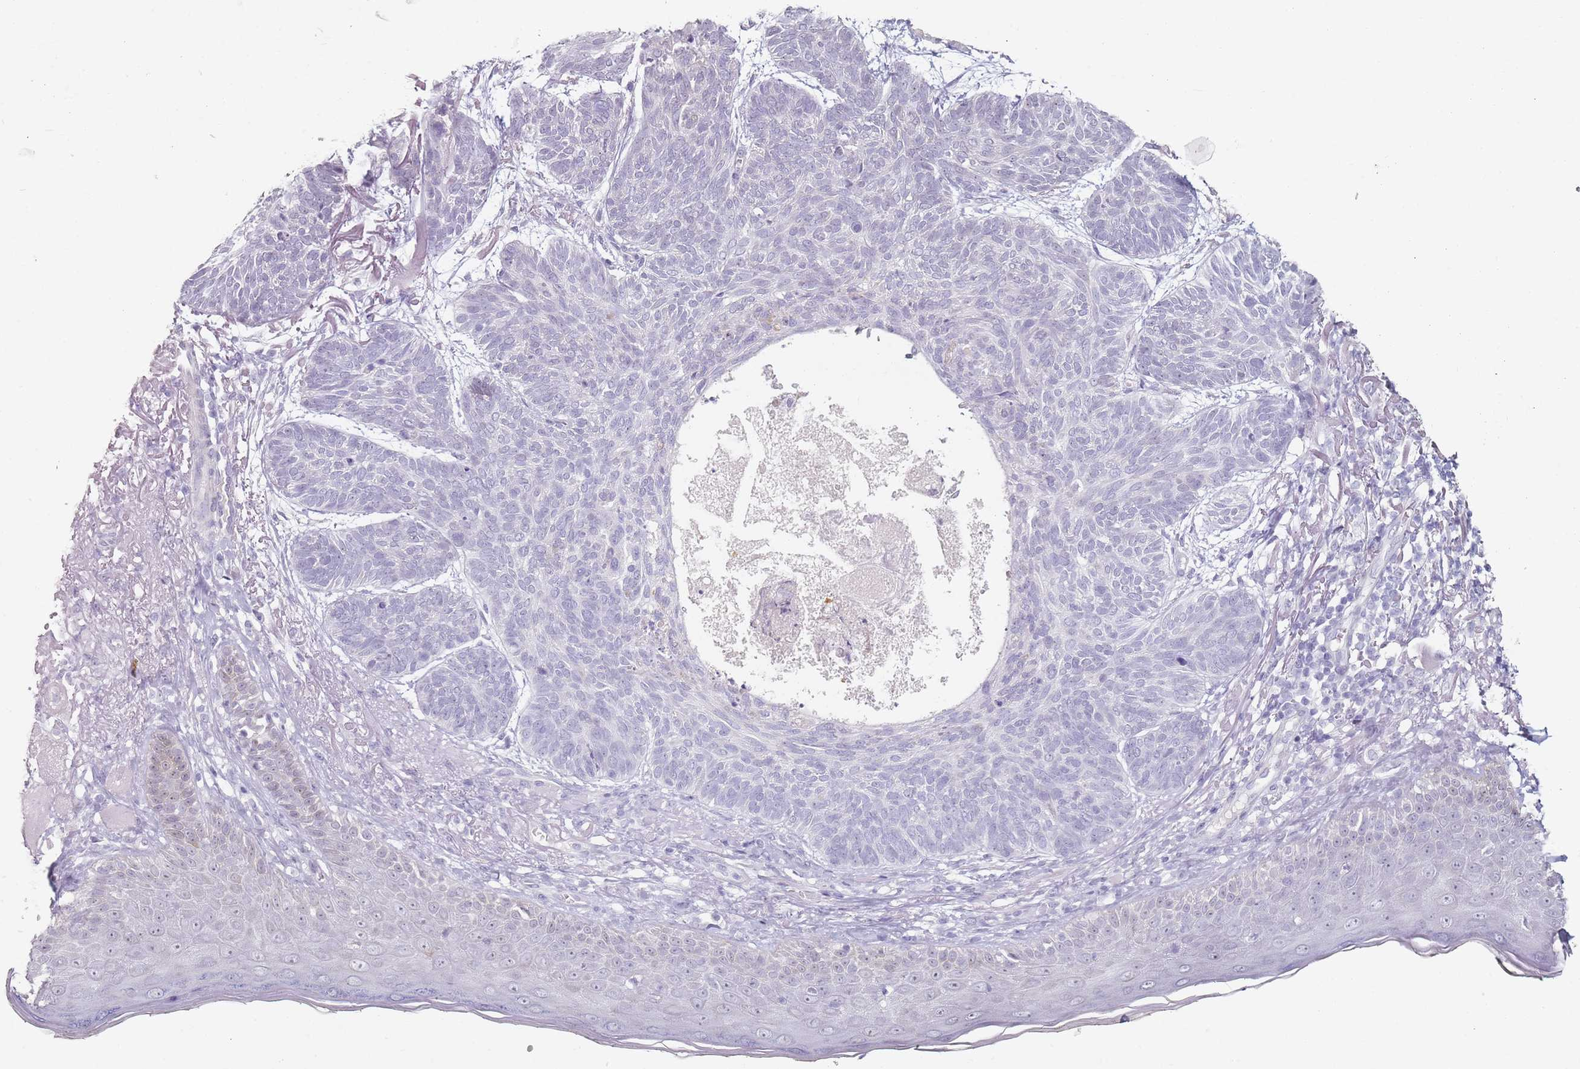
{"staining": {"intensity": "negative", "quantity": "none", "location": "none"}, "tissue": "skin cancer", "cell_type": "Tumor cells", "image_type": "cancer", "snomed": [{"axis": "morphology", "description": "Normal tissue, NOS"}, {"axis": "morphology", "description": "Basal cell carcinoma"}, {"axis": "topography", "description": "Skin"}], "caption": "Immunohistochemistry (IHC) of human skin cancer shows no positivity in tumor cells. (Stains: DAB immunohistochemistry with hematoxylin counter stain, Microscopy: brightfield microscopy at high magnification).", "gene": "DNAH11", "patient": {"sex": "male", "age": 66}}